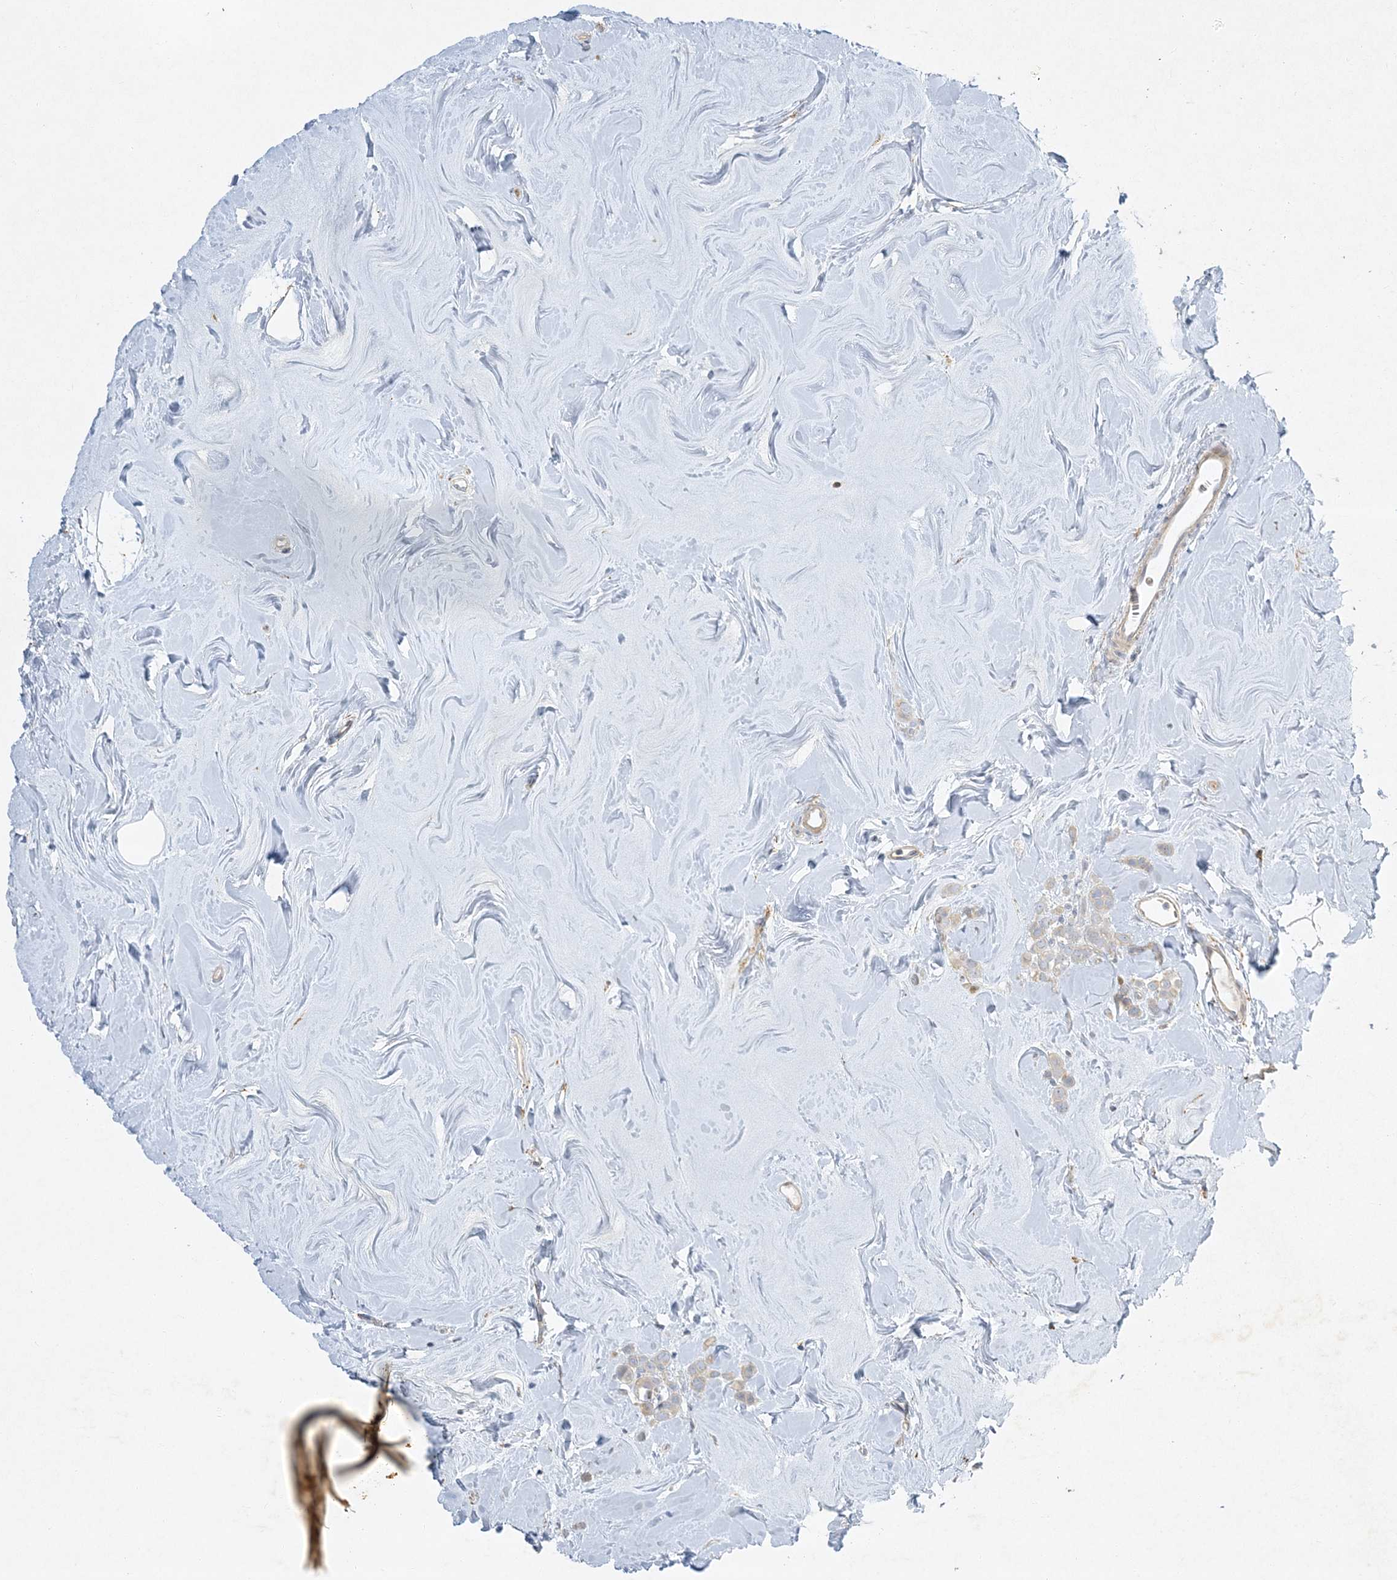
{"staining": {"intensity": "weak", "quantity": "<25%", "location": "cytoplasmic/membranous"}, "tissue": "breast cancer", "cell_type": "Tumor cells", "image_type": "cancer", "snomed": [{"axis": "morphology", "description": "Lobular carcinoma"}, {"axis": "topography", "description": "Breast"}], "caption": "Breast cancer (lobular carcinoma) was stained to show a protein in brown. There is no significant expression in tumor cells.", "gene": "LTN1", "patient": {"sex": "female", "age": 47}}